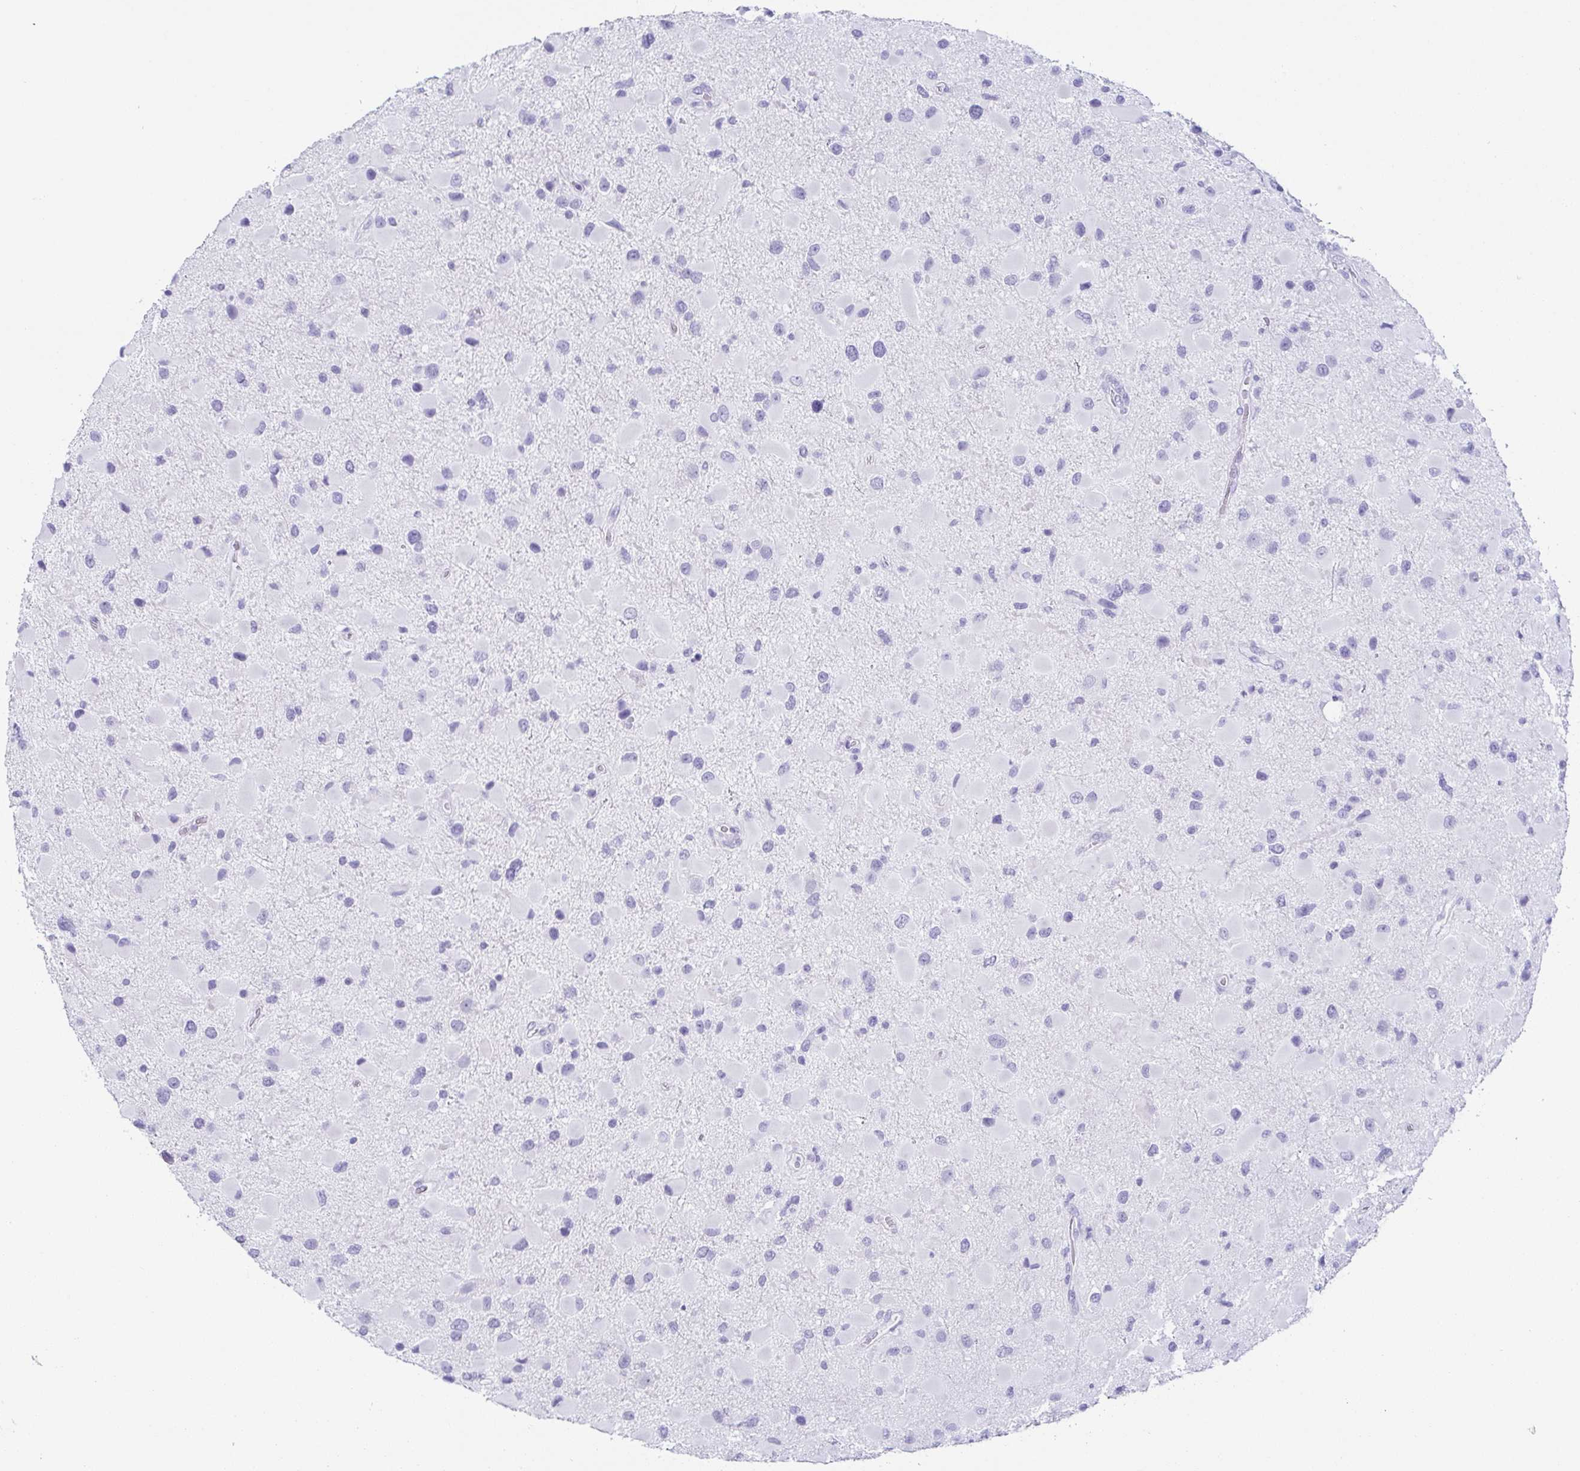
{"staining": {"intensity": "negative", "quantity": "none", "location": "none"}, "tissue": "glioma", "cell_type": "Tumor cells", "image_type": "cancer", "snomed": [{"axis": "morphology", "description": "Glioma, malignant, Low grade"}, {"axis": "topography", "description": "Brain"}], "caption": "Immunohistochemistry micrograph of human glioma stained for a protein (brown), which exhibits no staining in tumor cells.", "gene": "ZG16B", "patient": {"sex": "female", "age": 32}}